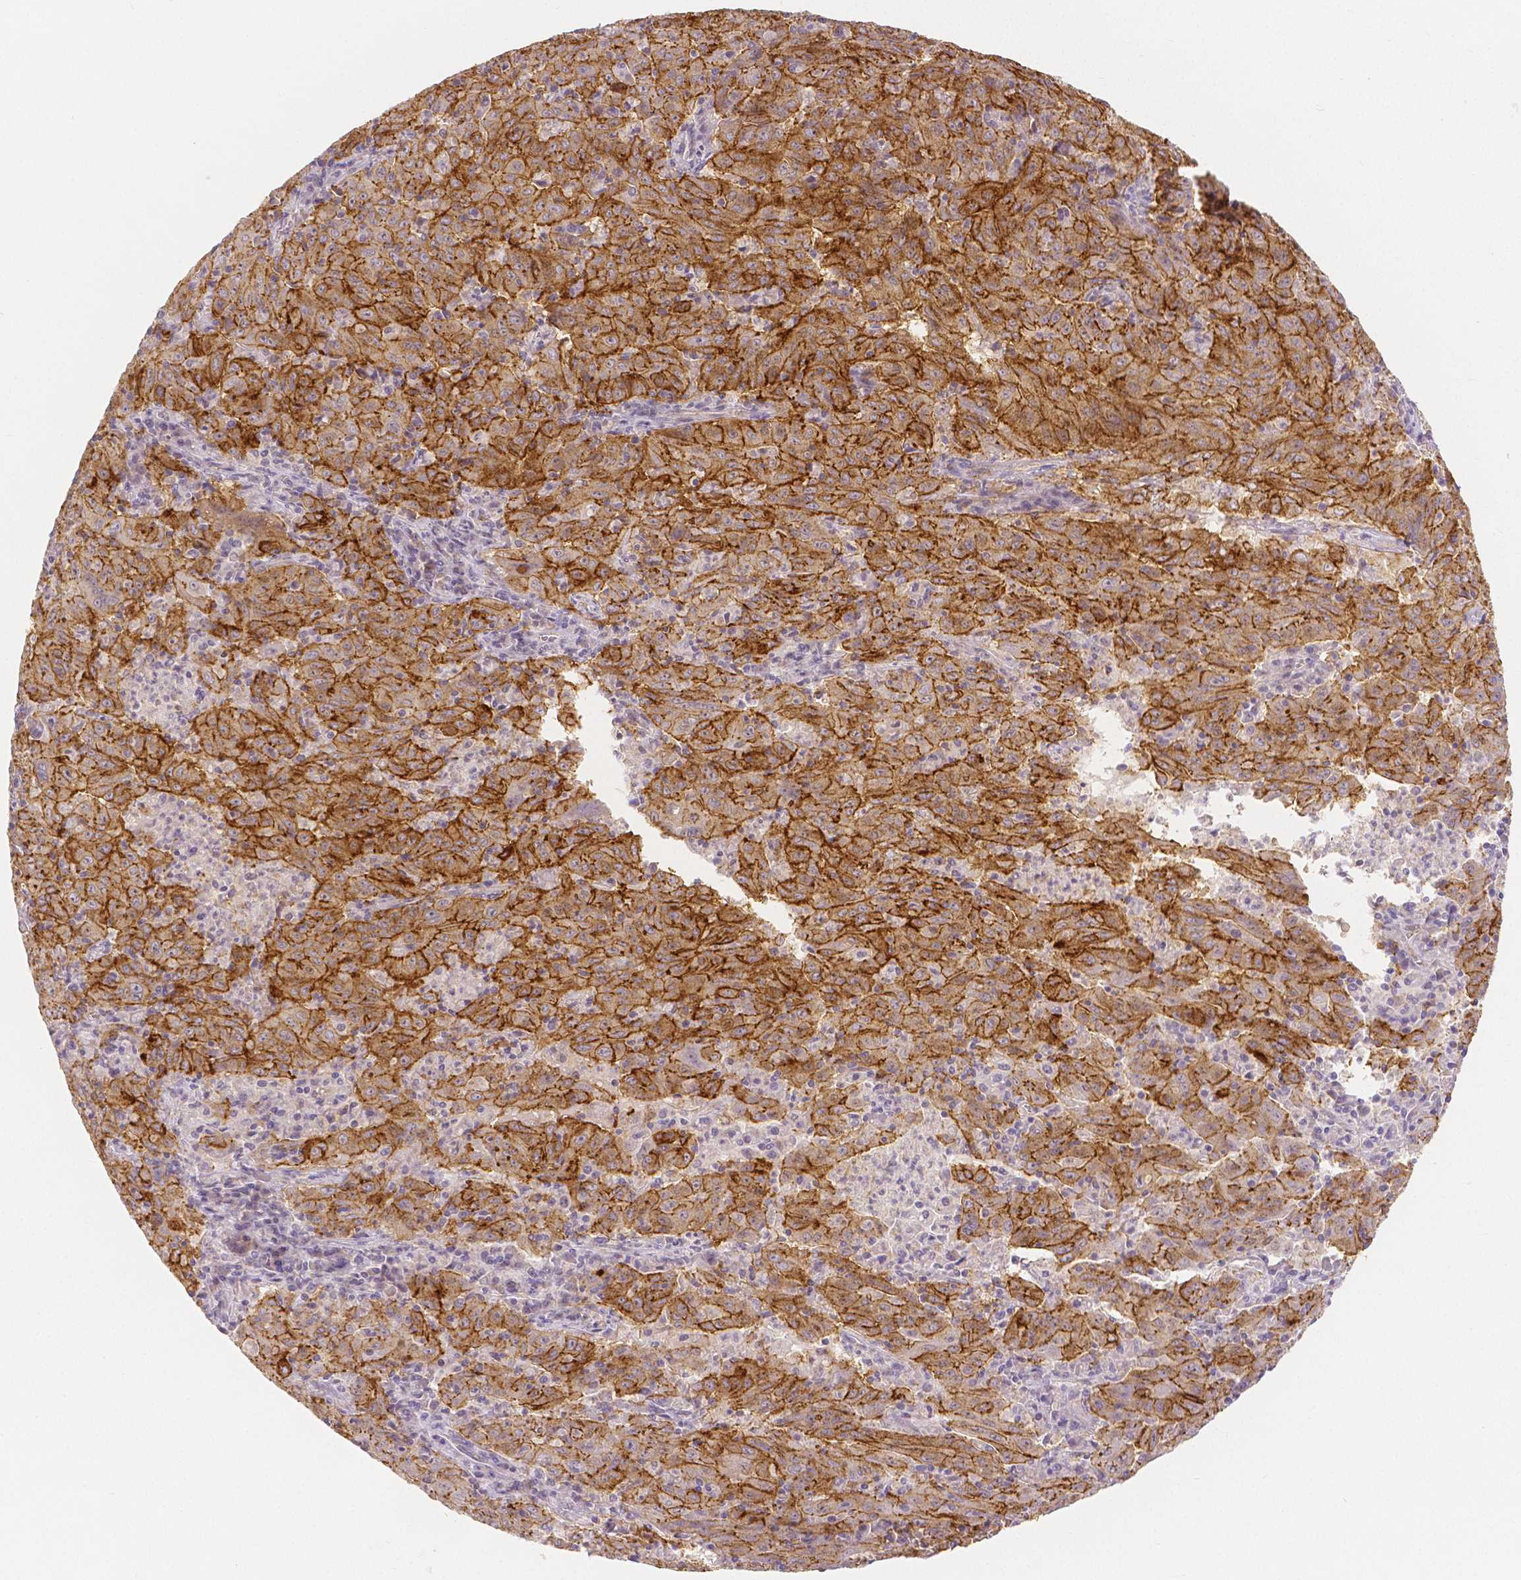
{"staining": {"intensity": "strong", "quantity": ">75%", "location": "cytoplasmic/membranous"}, "tissue": "pancreatic cancer", "cell_type": "Tumor cells", "image_type": "cancer", "snomed": [{"axis": "morphology", "description": "Adenocarcinoma, NOS"}, {"axis": "topography", "description": "Pancreas"}], "caption": "Adenocarcinoma (pancreatic) was stained to show a protein in brown. There is high levels of strong cytoplasmic/membranous staining in approximately >75% of tumor cells. The staining is performed using DAB (3,3'-diaminobenzidine) brown chromogen to label protein expression. The nuclei are counter-stained blue using hematoxylin.", "gene": "OCLN", "patient": {"sex": "male", "age": 63}}